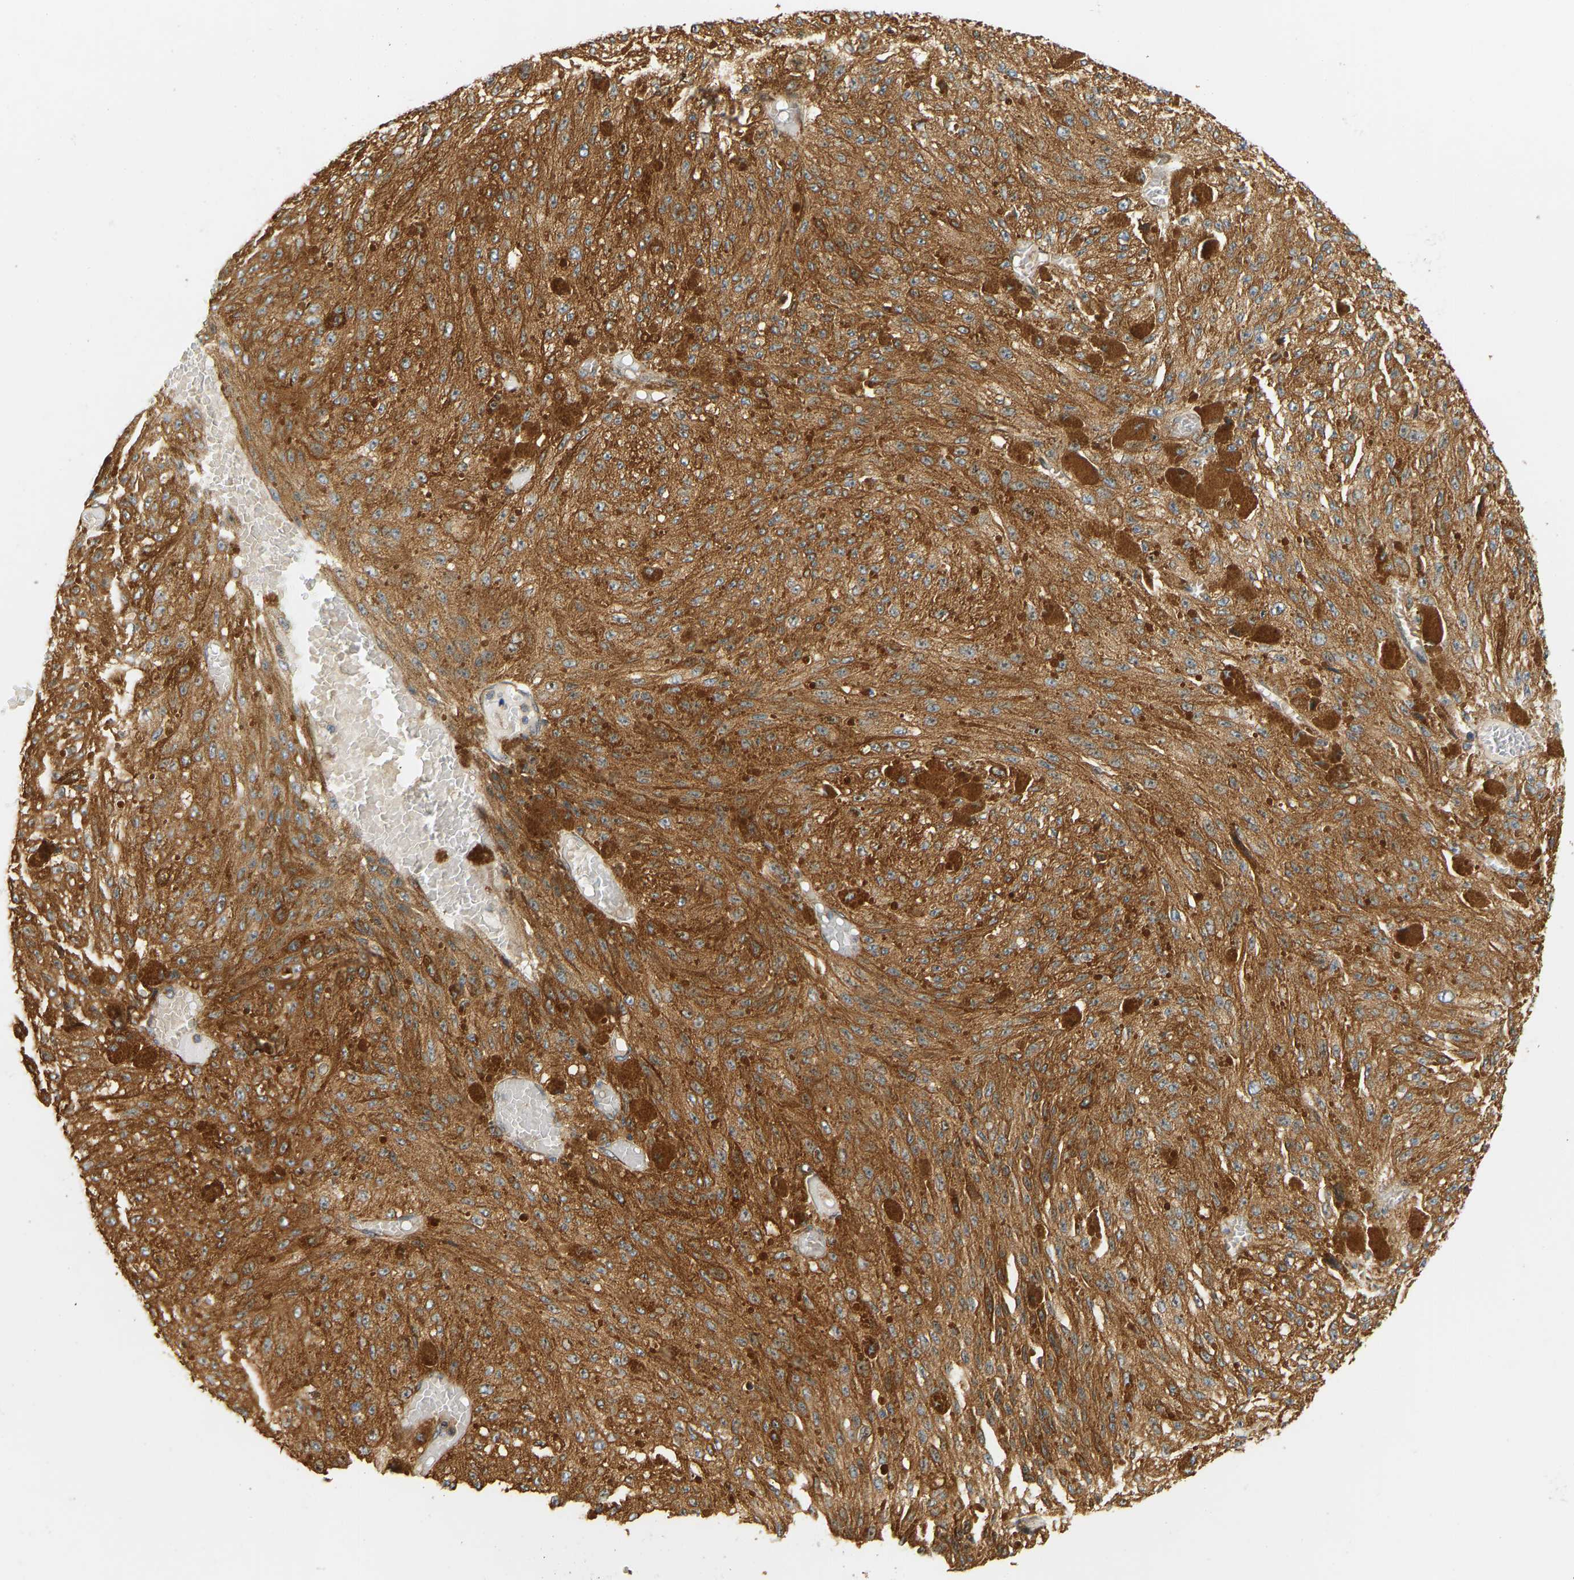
{"staining": {"intensity": "strong", "quantity": ">75%", "location": "cytoplasmic/membranous"}, "tissue": "melanoma", "cell_type": "Tumor cells", "image_type": "cancer", "snomed": [{"axis": "morphology", "description": "Malignant melanoma, NOS"}, {"axis": "topography", "description": "Other"}], "caption": "A high amount of strong cytoplasmic/membranous positivity is appreciated in about >75% of tumor cells in melanoma tissue. Ihc stains the protein in brown and the nuclei are stained blue.", "gene": "RPS14", "patient": {"sex": "male", "age": 79}}